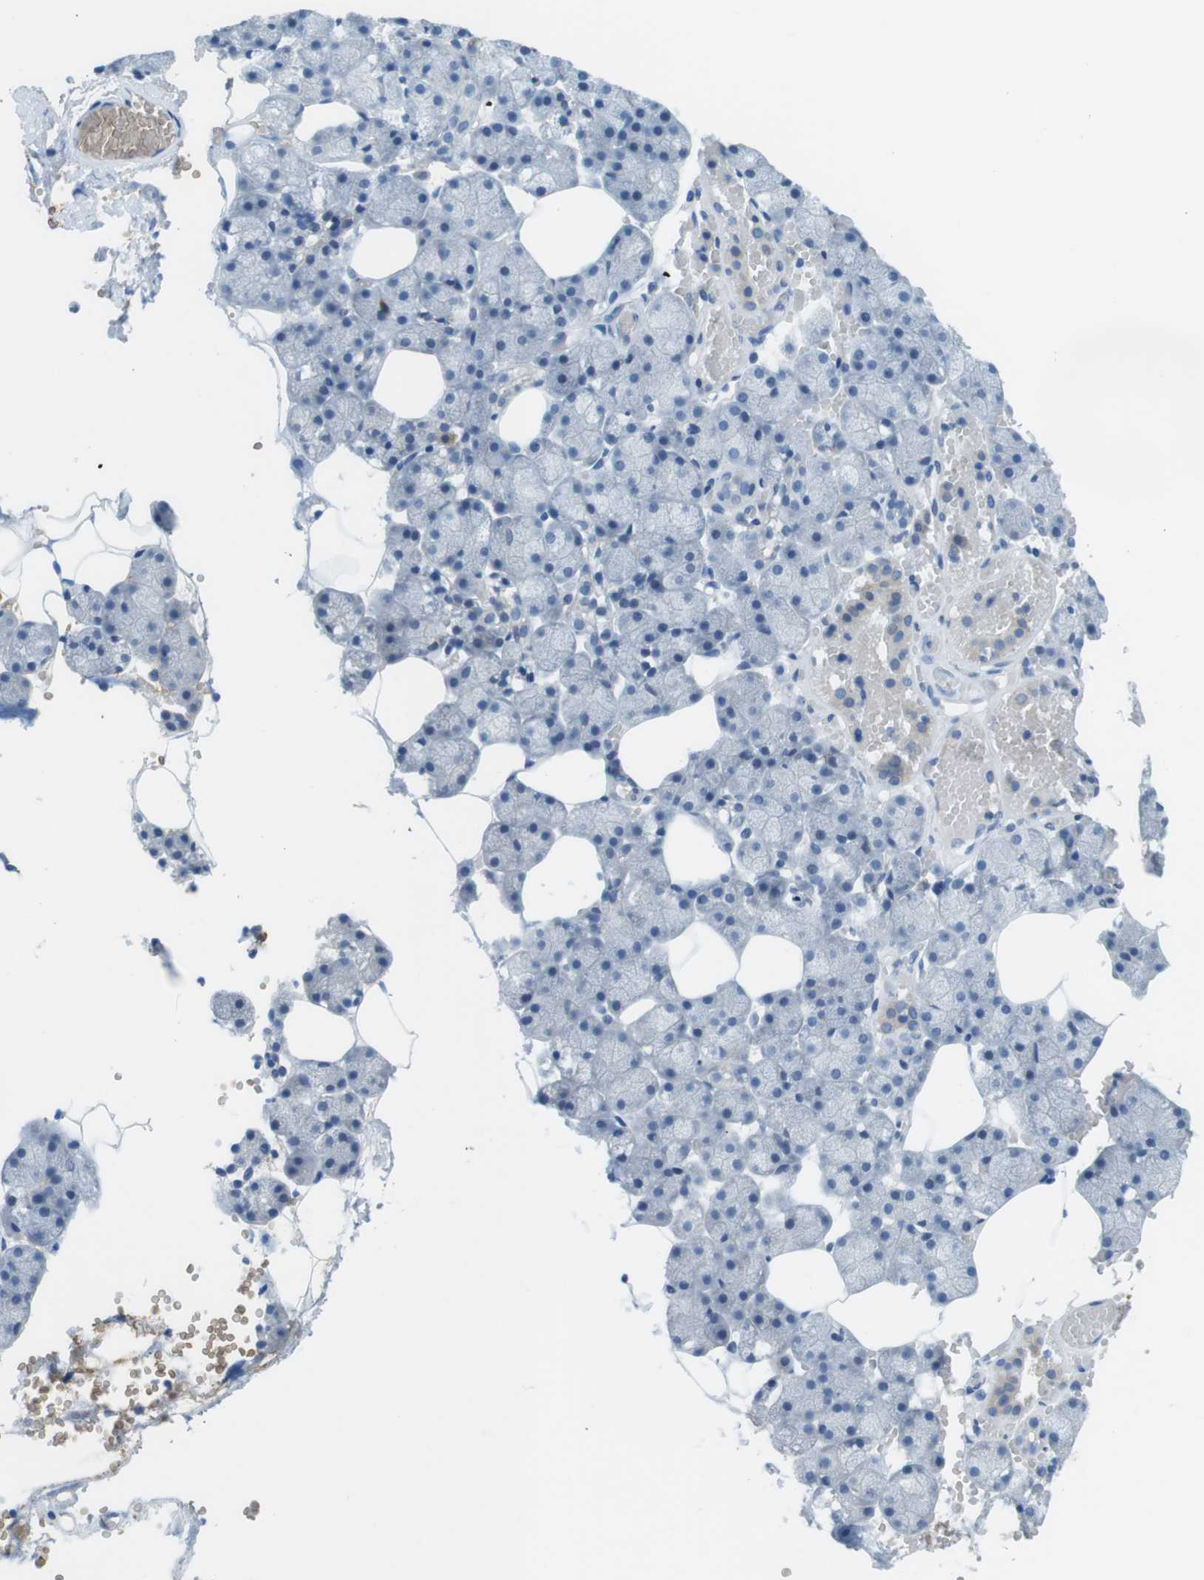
{"staining": {"intensity": "negative", "quantity": "none", "location": "none"}, "tissue": "salivary gland", "cell_type": "Glandular cells", "image_type": "normal", "snomed": [{"axis": "morphology", "description": "Normal tissue, NOS"}, {"axis": "topography", "description": "Salivary gland"}], "caption": "Human salivary gland stained for a protein using immunohistochemistry (IHC) demonstrates no expression in glandular cells.", "gene": "TYW1", "patient": {"sex": "male", "age": 62}}